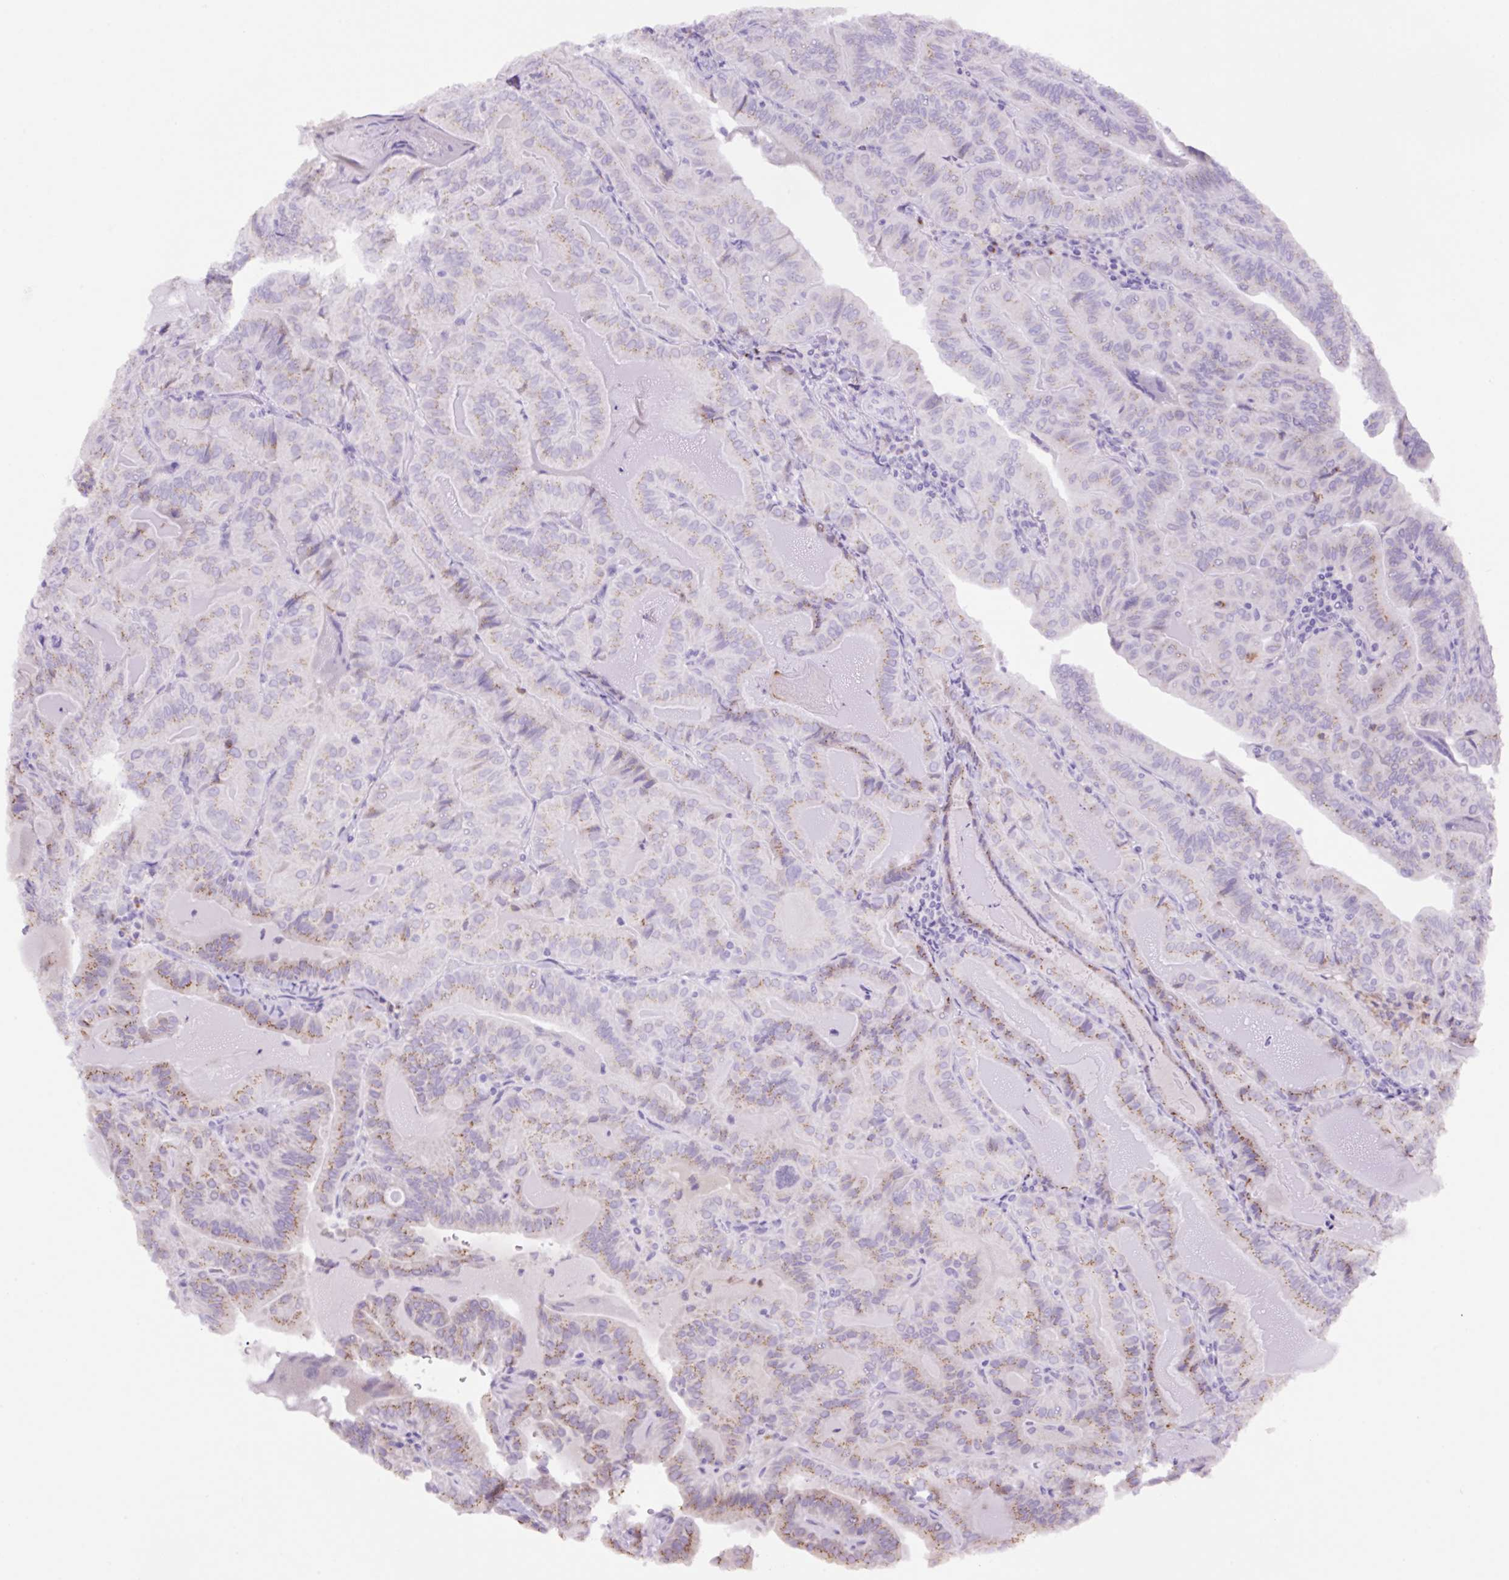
{"staining": {"intensity": "weak", "quantity": "25%-75%", "location": "cytoplasmic/membranous"}, "tissue": "thyroid cancer", "cell_type": "Tumor cells", "image_type": "cancer", "snomed": [{"axis": "morphology", "description": "Papillary adenocarcinoma, NOS"}, {"axis": "topography", "description": "Thyroid gland"}], "caption": "Tumor cells exhibit weak cytoplasmic/membranous positivity in approximately 25%-75% of cells in thyroid cancer.", "gene": "MFSD3", "patient": {"sex": "female", "age": 68}}